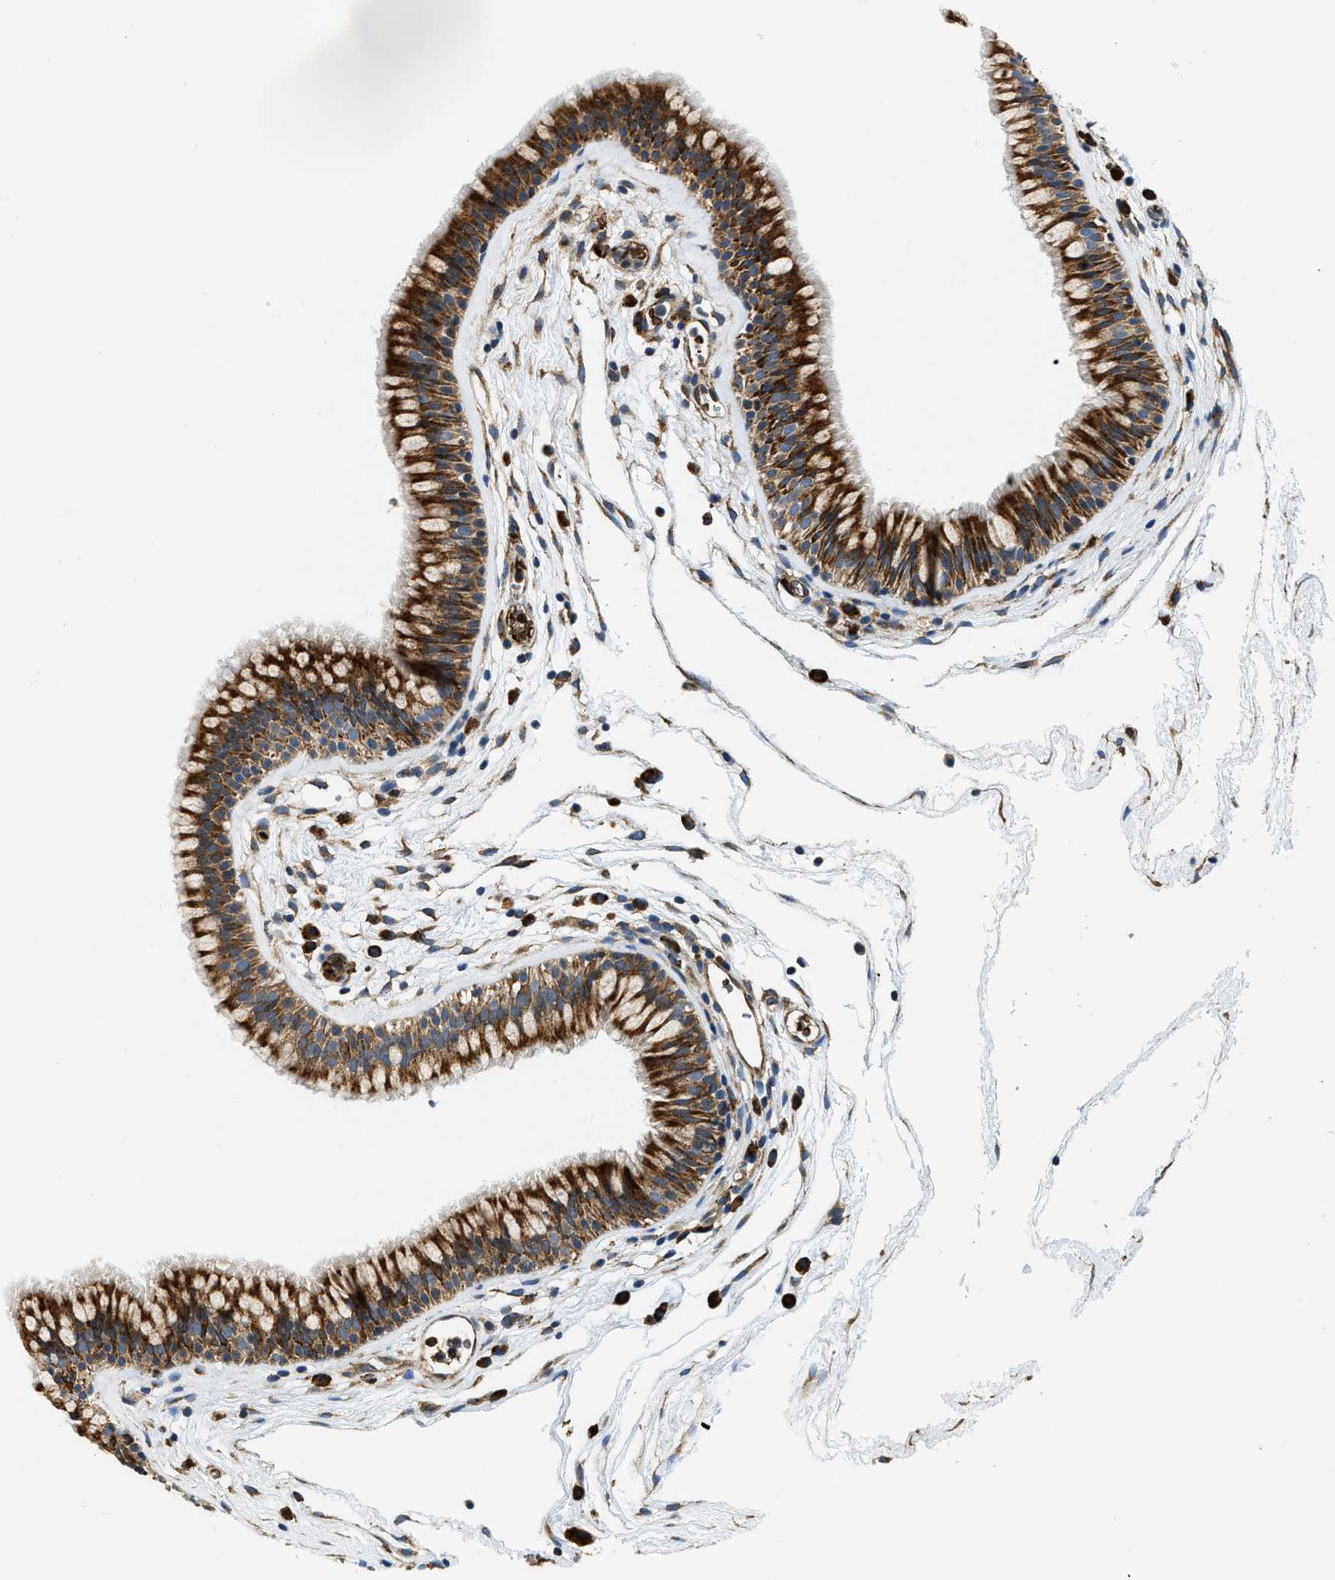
{"staining": {"intensity": "strong", "quantity": ">75%", "location": "cytoplasmic/membranous"}, "tissue": "nasopharynx", "cell_type": "Respiratory epithelial cells", "image_type": "normal", "snomed": [{"axis": "morphology", "description": "Normal tissue, NOS"}, {"axis": "morphology", "description": "Inflammation, NOS"}, {"axis": "topography", "description": "Nasopharynx"}], "caption": "Immunohistochemical staining of unremarkable nasopharynx demonstrates strong cytoplasmic/membranous protein positivity in approximately >75% of respiratory epithelial cells.", "gene": "CSPG4", "patient": {"sex": "male", "age": 48}}